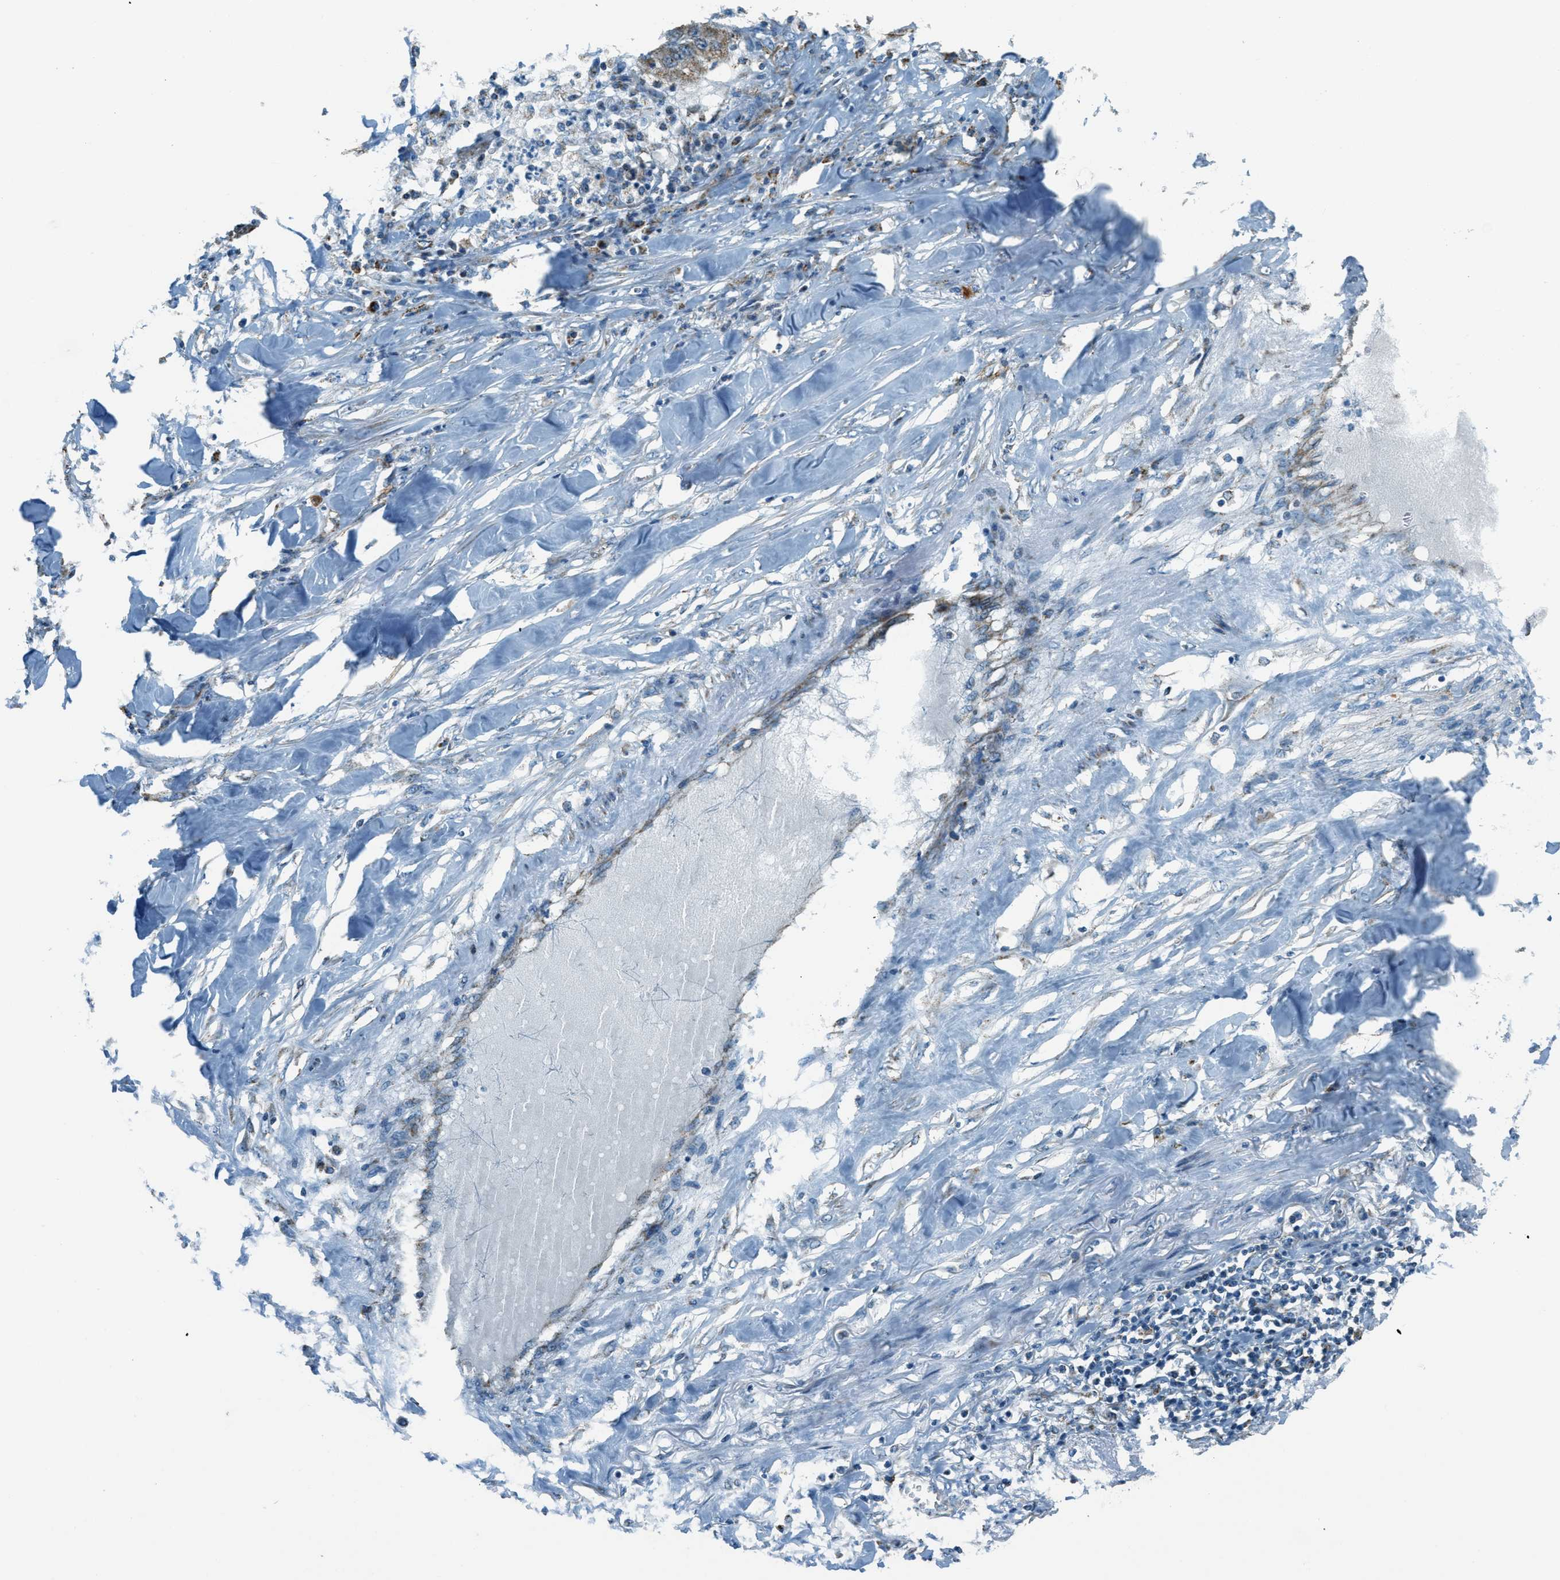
{"staining": {"intensity": "weak", "quantity": "25%-75%", "location": "cytoplasmic/membranous"}, "tissue": "lung cancer", "cell_type": "Tumor cells", "image_type": "cancer", "snomed": [{"axis": "morphology", "description": "Squamous cell carcinoma, NOS"}, {"axis": "topography", "description": "Lung"}], "caption": "Protein staining of lung cancer tissue displays weak cytoplasmic/membranous staining in about 25%-75% of tumor cells.", "gene": "CHST15", "patient": {"sex": "female", "age": 63}}